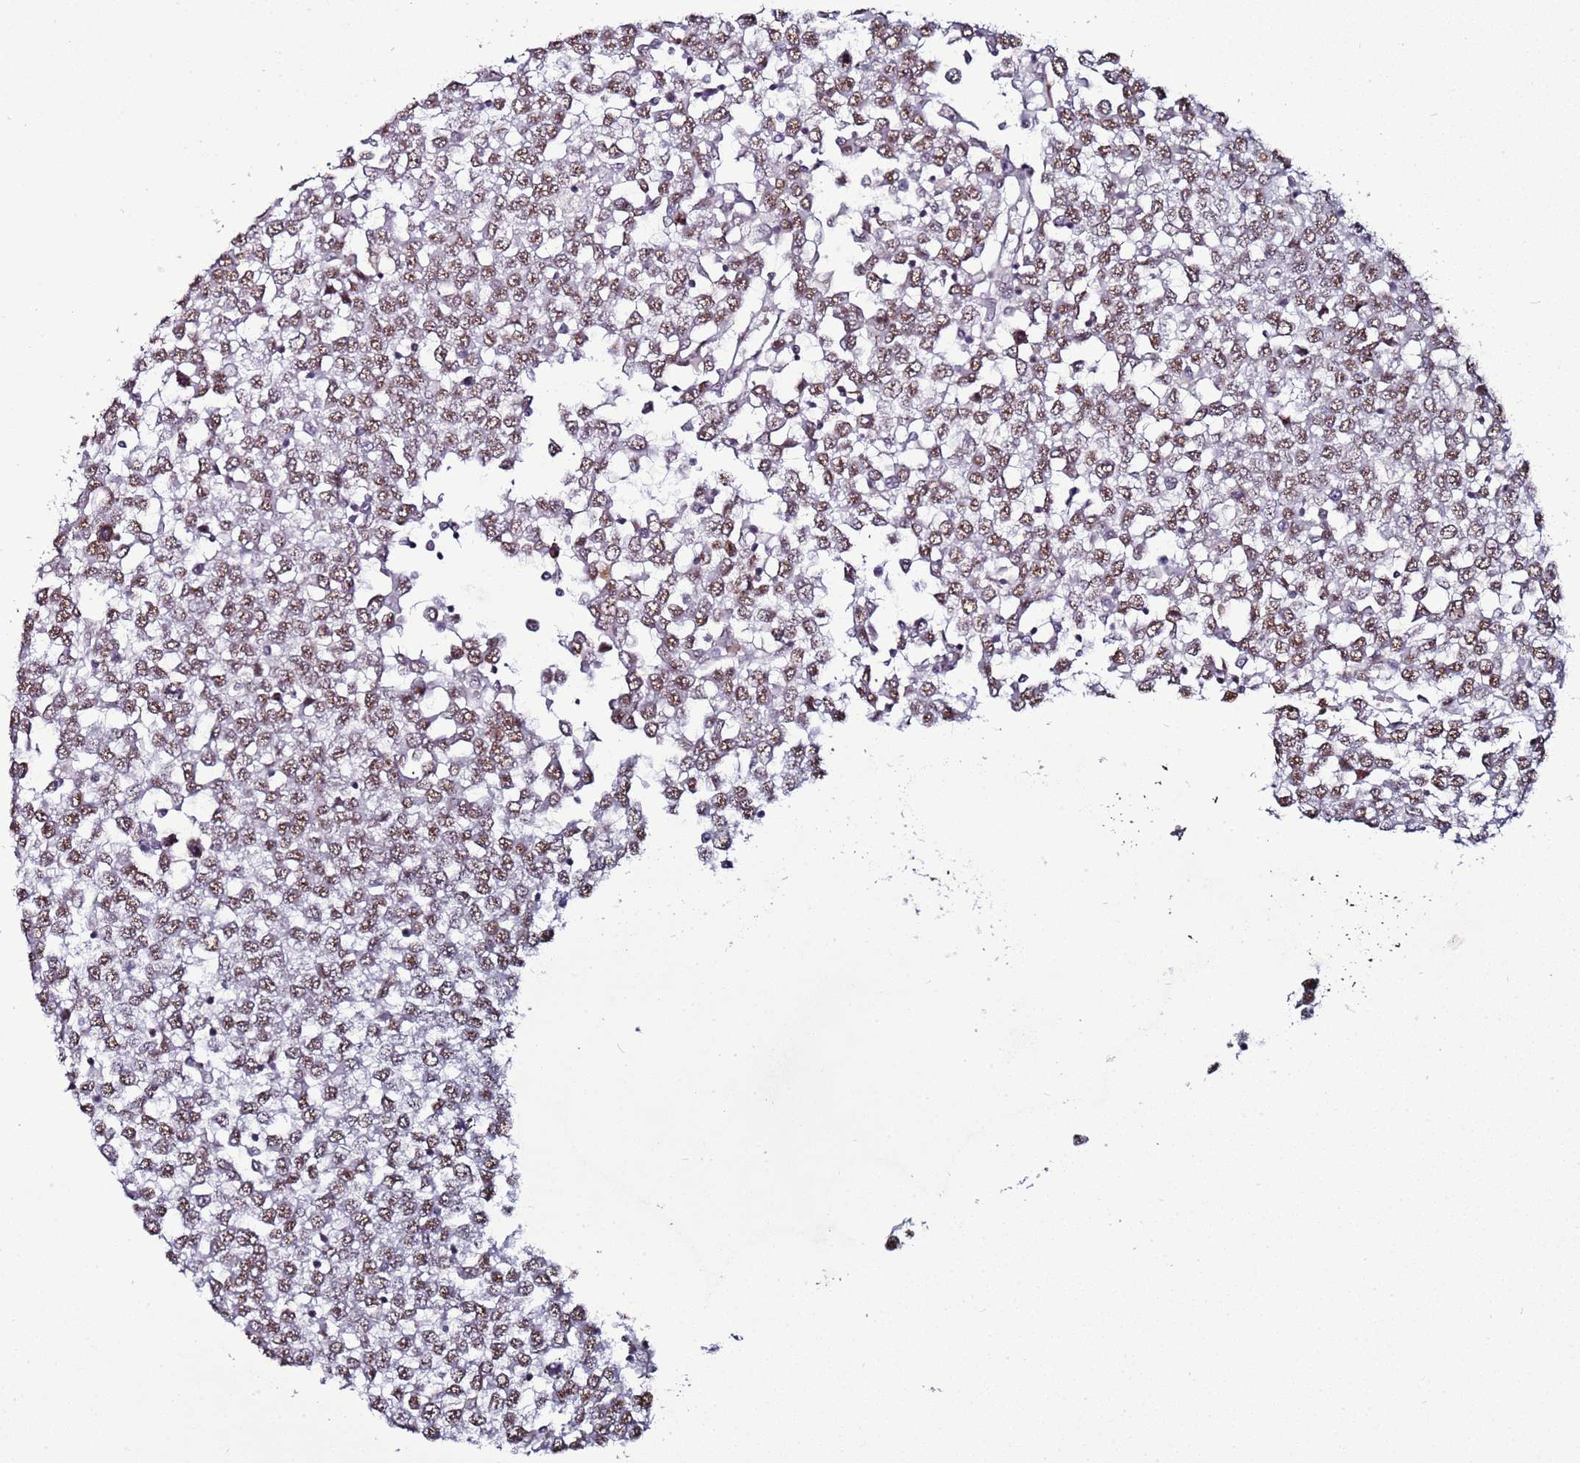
{"staining": {"intensity": "moderate", "quantity": "25%-75%", "location": "nuclear"}, "tissue": "testis cancer", "cell_type": "Tumor cells", "image_type": "cancer", "snomed": [{"axis": "morphology", "description": "Seminoma, NOS"}, {"axis": "topography", "description": "Testis"}], "caption": "Brown immunohistochemical staining in human testis seminoma displays moderate nuclear staining in approximately 25%-75% of tumor cells.", "gene": "PSMA7", "patient": {"sex": "male", "age": 65}}